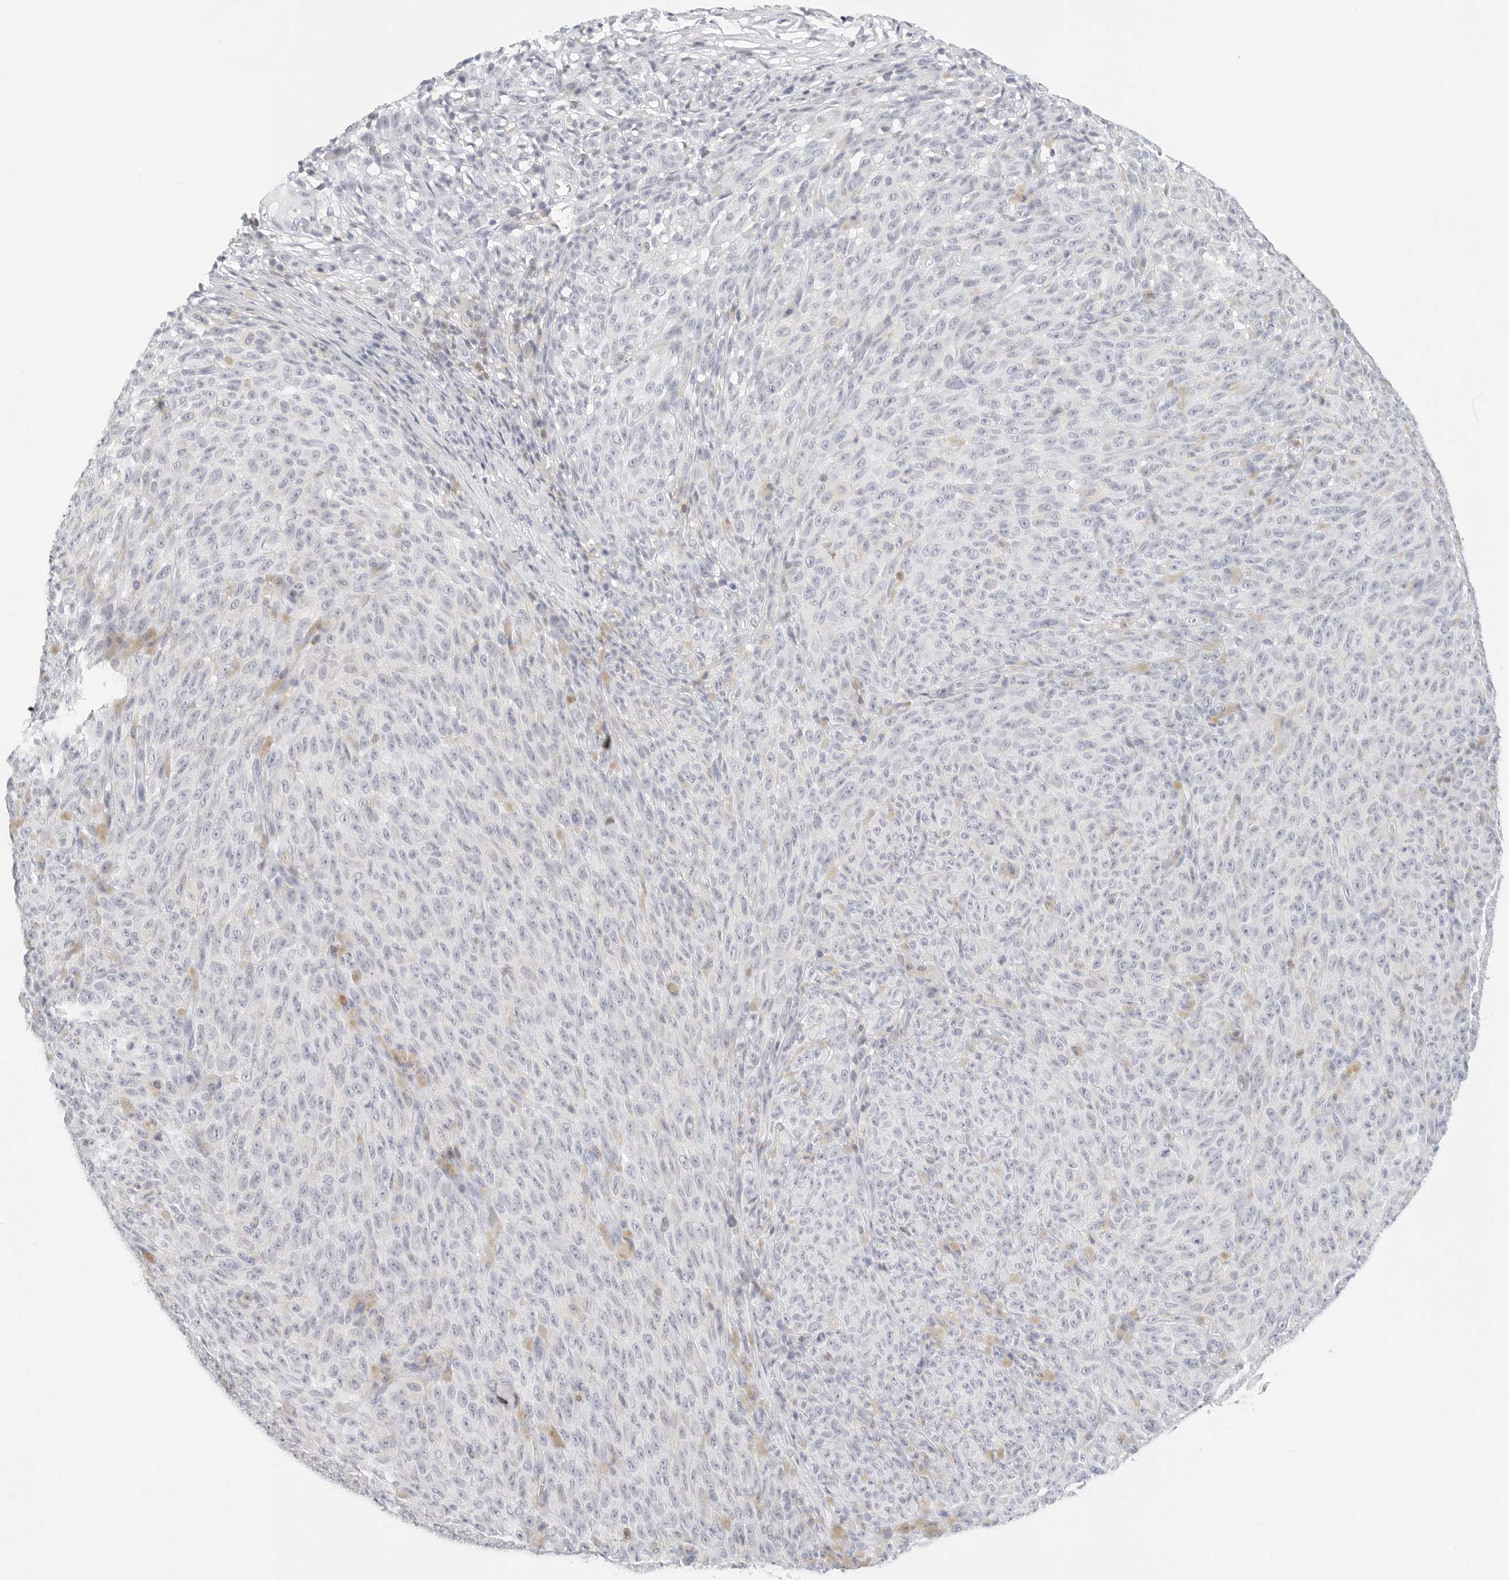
{"staining": {"intensity": "negative", "quantity": "none", "location": "none"}, "tissue": "melanoma", "cell_type": "Tumor cells", "image_type": "cancer", "snomed": [{"axis": "morphology", "description": "Malignant melanoma, NOS"}, {"axis": "topography", "description": "Skin"}], "caption": "The IHC micrograph has no significant positivity in tumor cells of melanoma tissue. (Brightfield microscopy of DAB (3,3'-diaminobenzidine) IHC at high magnification).", "gene": "SLC9A3R1", "patient": {"sex": "female", "age": 82}}